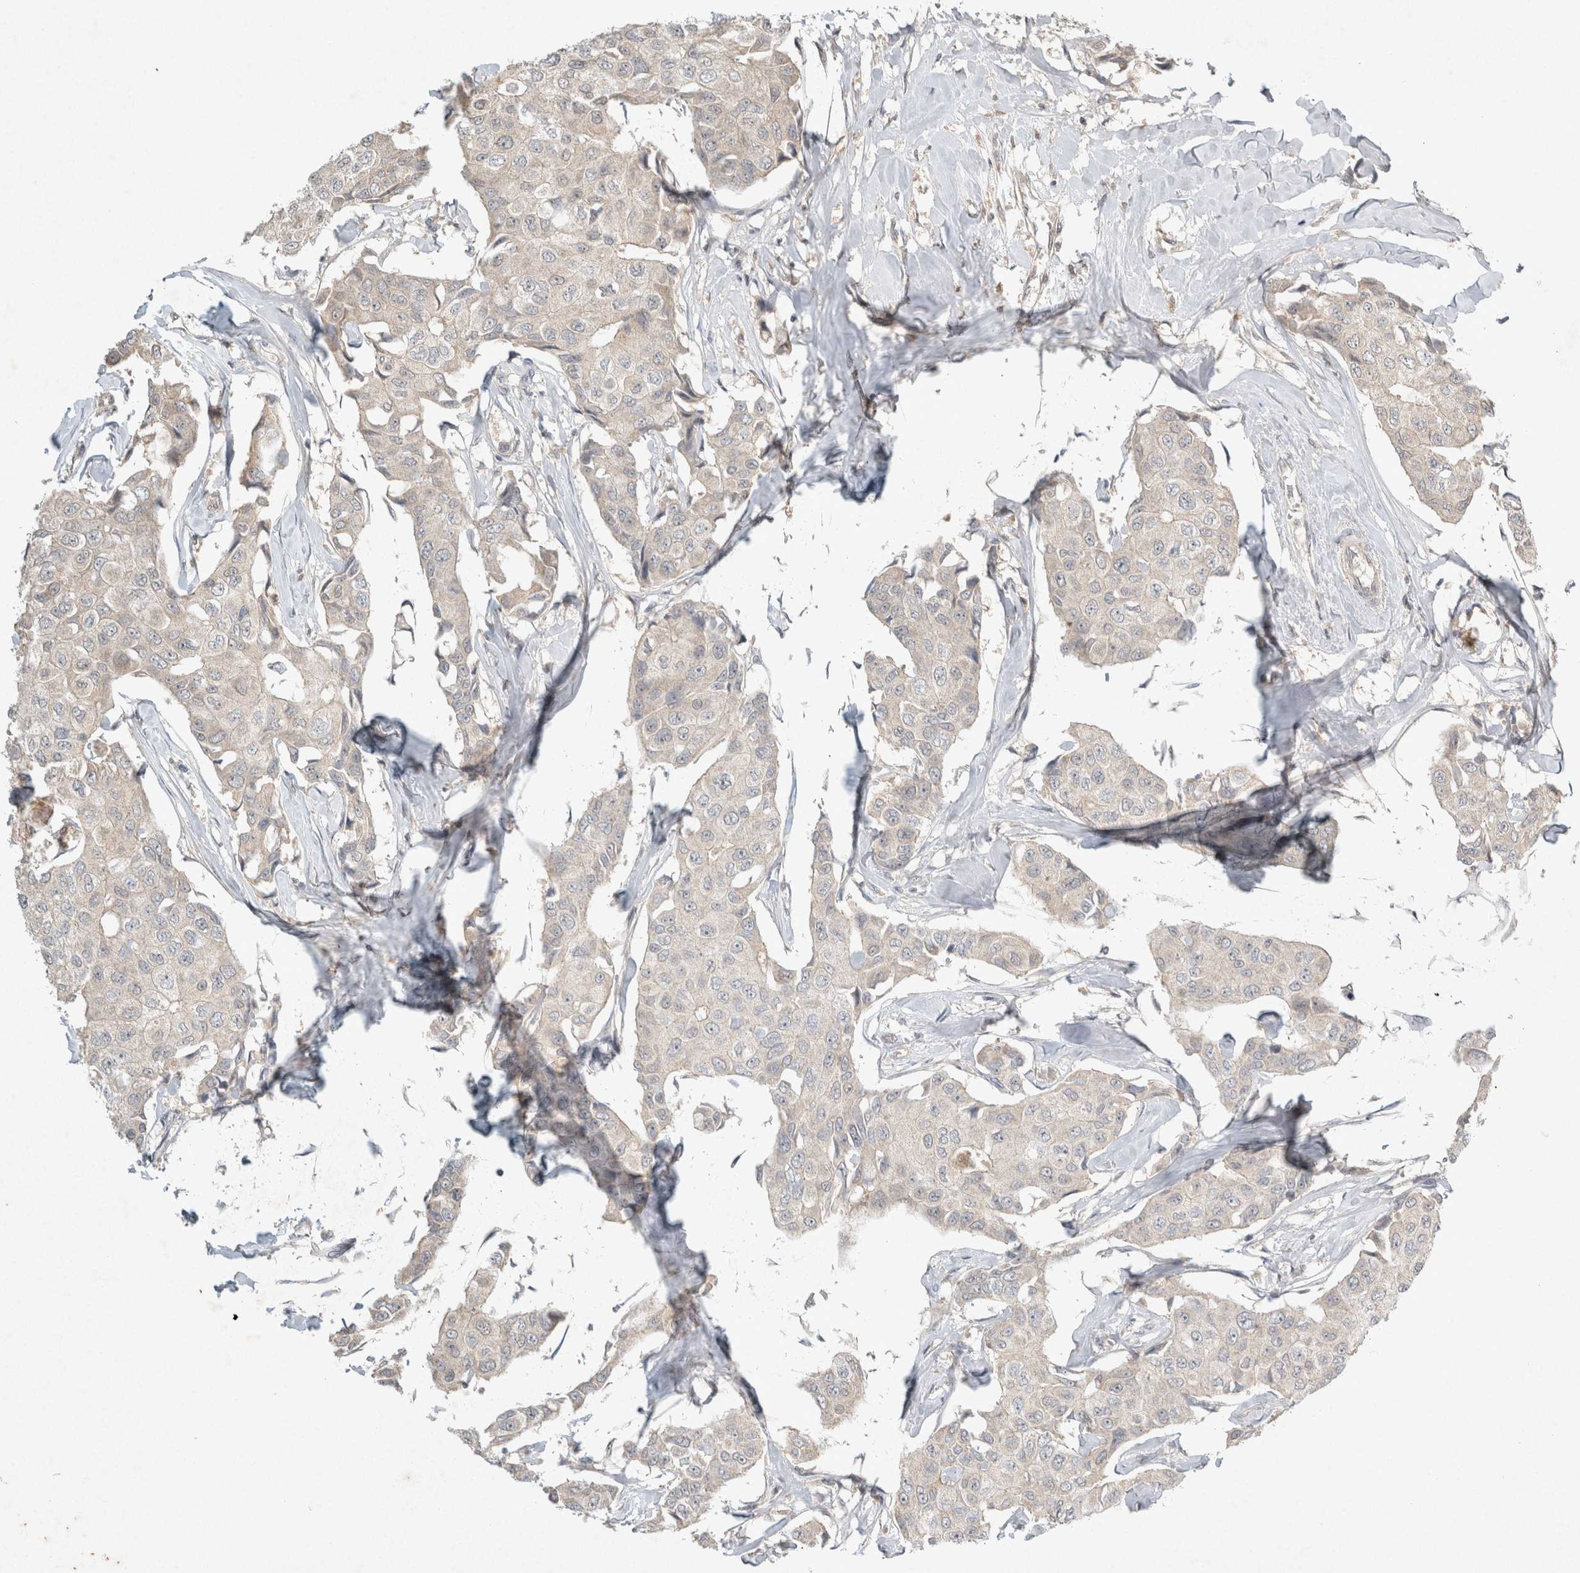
{"staining": {"intensity": "weak", "quantity": "<25%", "location": "cytoplasmic/membranous"}, "tissue": "breast cancer", "cell_type": "Tumor cells", "image_type": "cancer", "snomed": [{"axis": "morphology", "description": "Duct carcinoma"}, {"axis": "topography", "description": "Breast"}], "caption": "Tumor cells show no significant expression in infiltrating ductal carcinoma (breast). (DAB IHC visualized using brightfield microscopy, high magnification).", "gene": "LOXL2", "patient": {"sex": "female", "age": 80}}